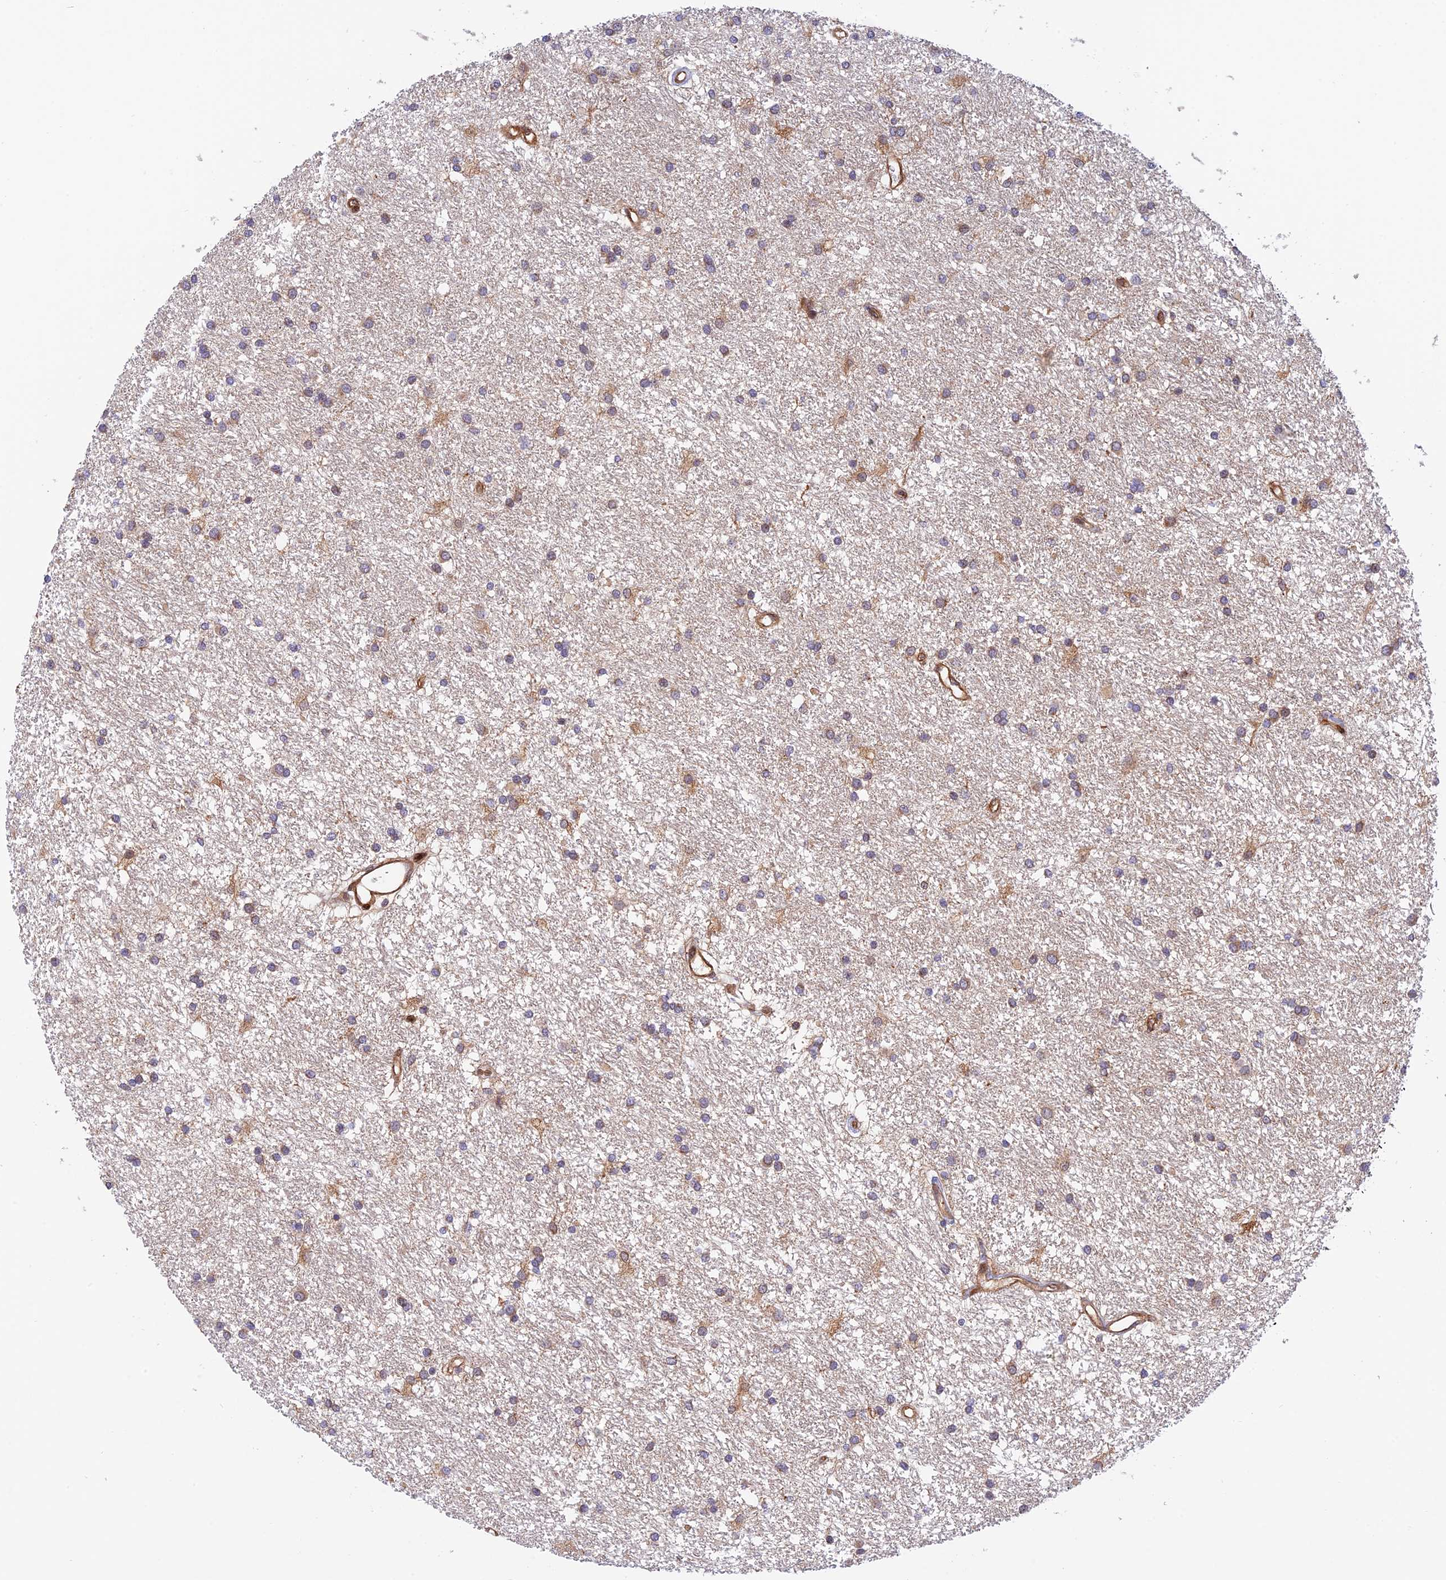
{"staining": {"intensity": "weak", "quantity": "25%-75%", "location": "cytoplasmic/membranous"}, "tissue": "glioma", "cell_type": "Tumor cells", "image_type": "cancer", "snomed": [{"axis": "morphology", "description": "Glioma, malignant, High grade"}, {"axis": "topography", "description": "Brain"}], "caption": "Immunohistochemical staining of human malignant glioma (high-grade) exhibits weak cytoplasmic/membranous protein positivity in about 25%-75% of tumor cells. (DAB IHC with brightfield microscopy, high magnification).", "gene": "EVI5L", "patient": {"sex": "male", "age": 77}}